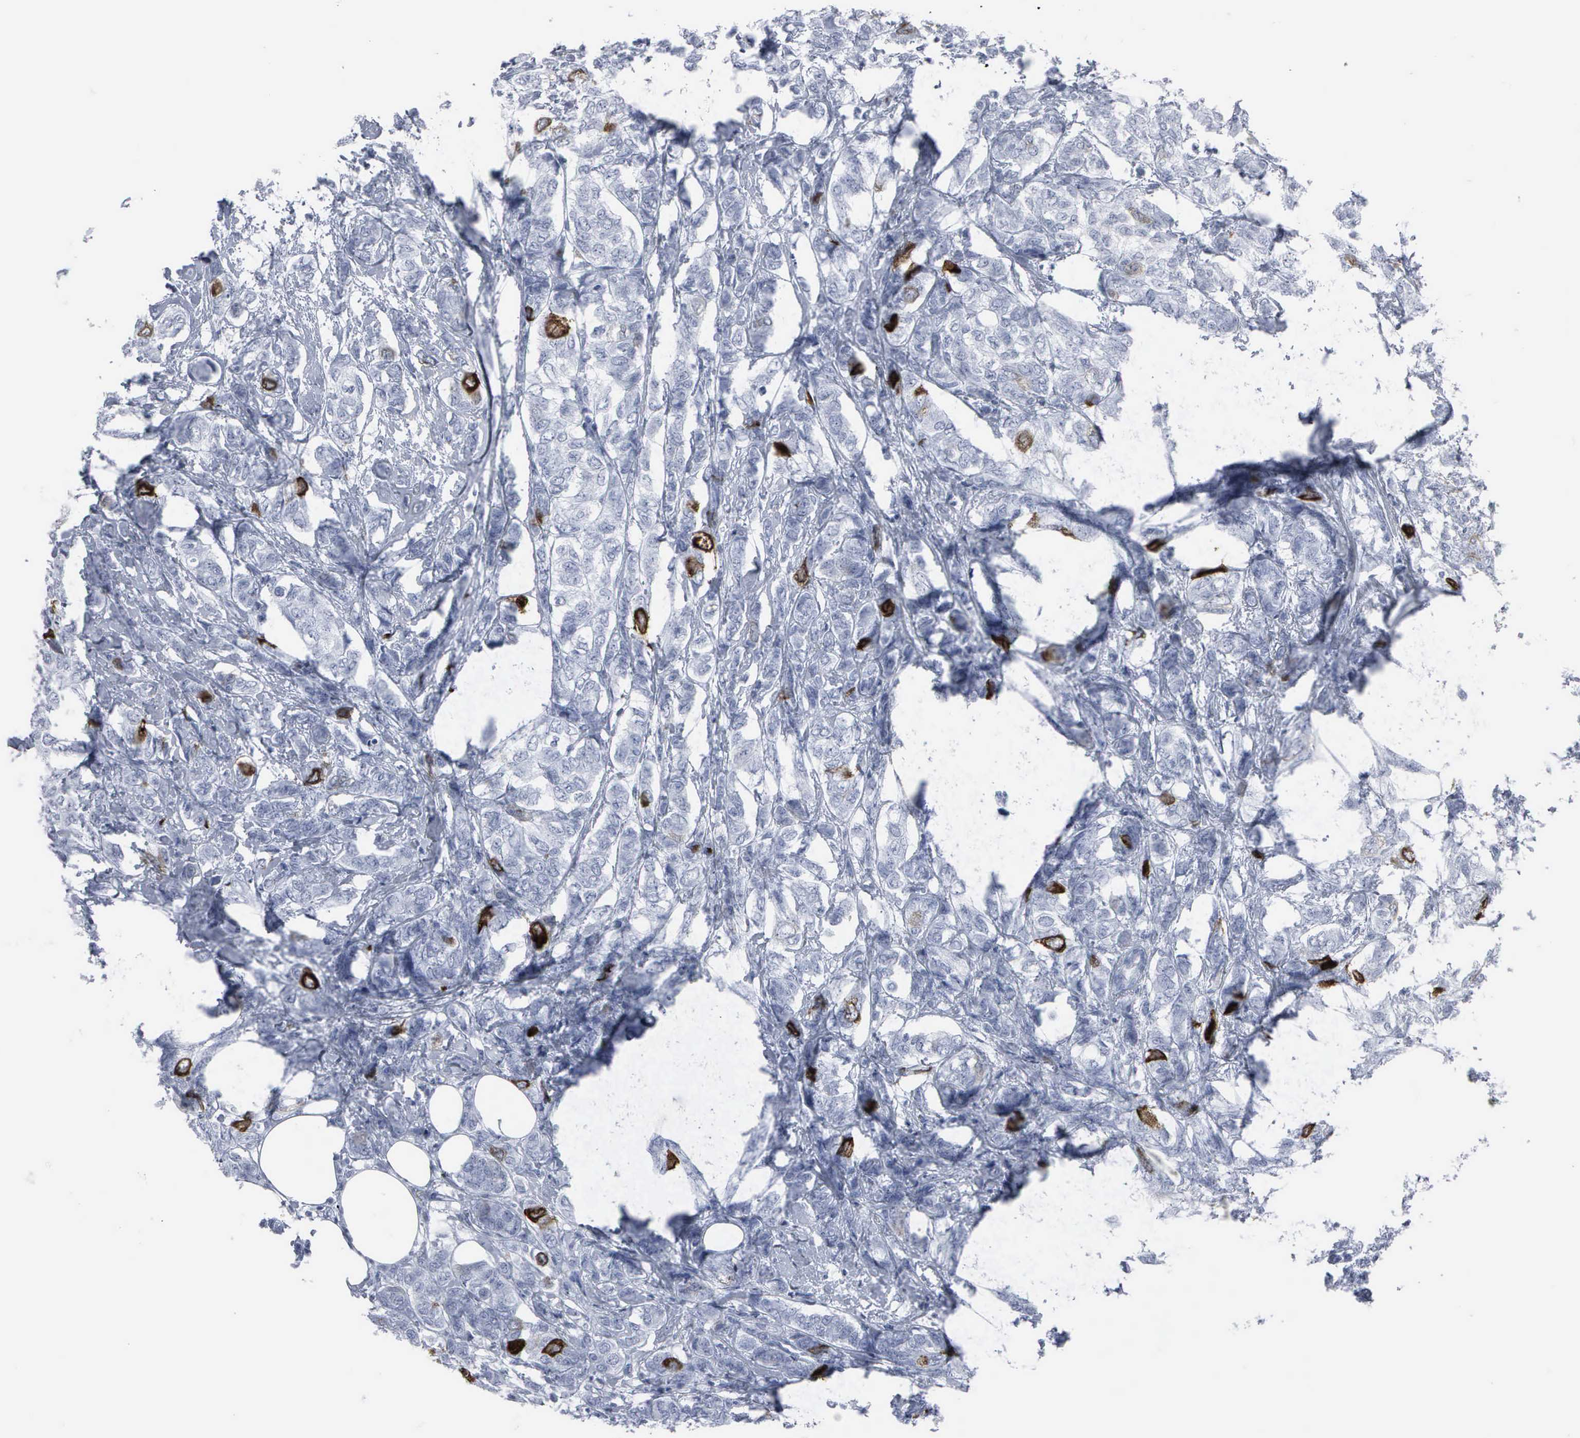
{"staining": {"intensity": "strong", "quantity": "<25%", "location": "cytoplasmic/membranous,nuclear"}, "tissue": "breast cancer", "cell_type": "Tumor cells", "image_type": "cancer", "snomed": [{"axis": "morphology", "description": "Lobular carcinoma"}, {"axis": "topography", "description": "Breast"}], "caption": "Breast lobular carcinoma tissue exhibits strong cytoplasmic/membranous and nuclear expression in approximately <25% of tumor cells (IHC, brightfield microscopy, high magnification).", "gene": "CCNB1", "patient": {"sex": "female", "age": 60}}